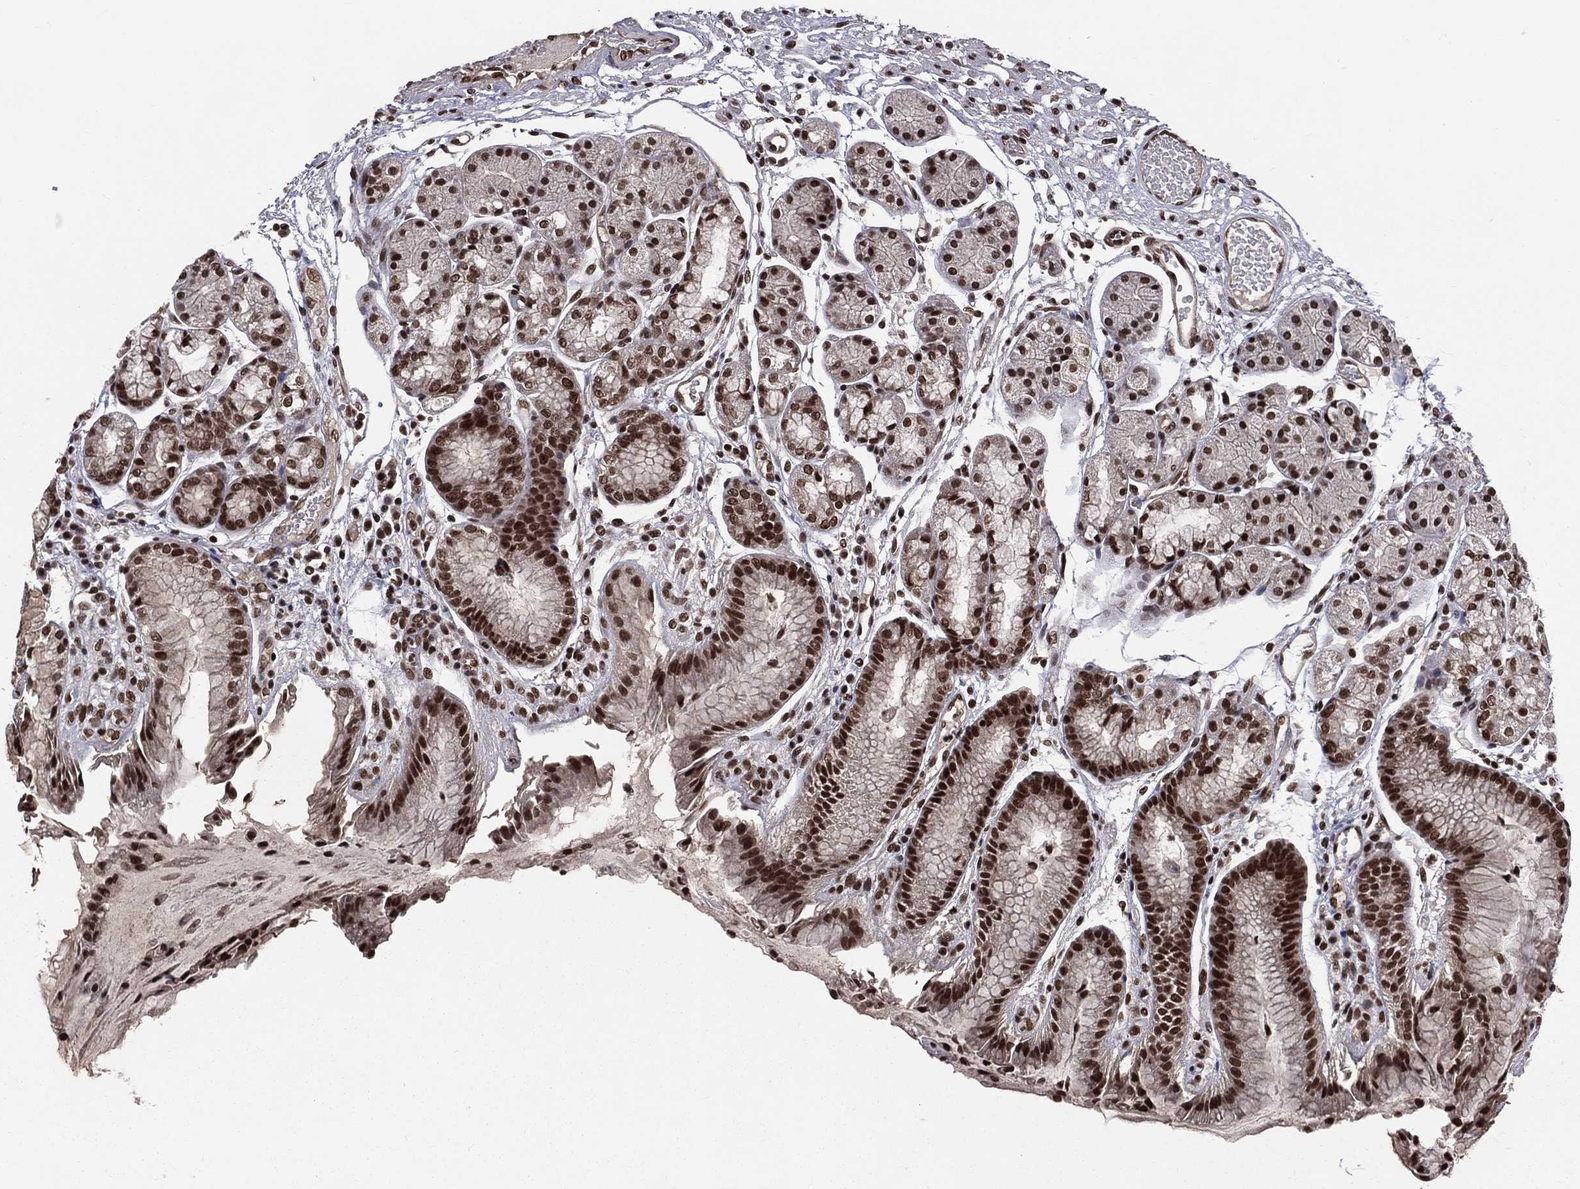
{"staining": {"intensity": "strong", "quantity": ">75%", "location": "nuclear"}, "tissue": "stomach", "cell_type": "Glandular cells", "image_type": "normal", "snomed": [{"axis": "morphology", "description": "Normal tissue, NOS"}, {"axis": "topography", "description": "Stomach, upper"}], "caption": "High-magnification brightfield microscopy of benign stomach stained with DAB (brown) and counterstained with hematoxylin (blue). glandular cells exhibit strong nuclear expression is seen in approximately>75% of cells.", "gene": "SMC3", "patient": {"sex": "male", "age": 72}}